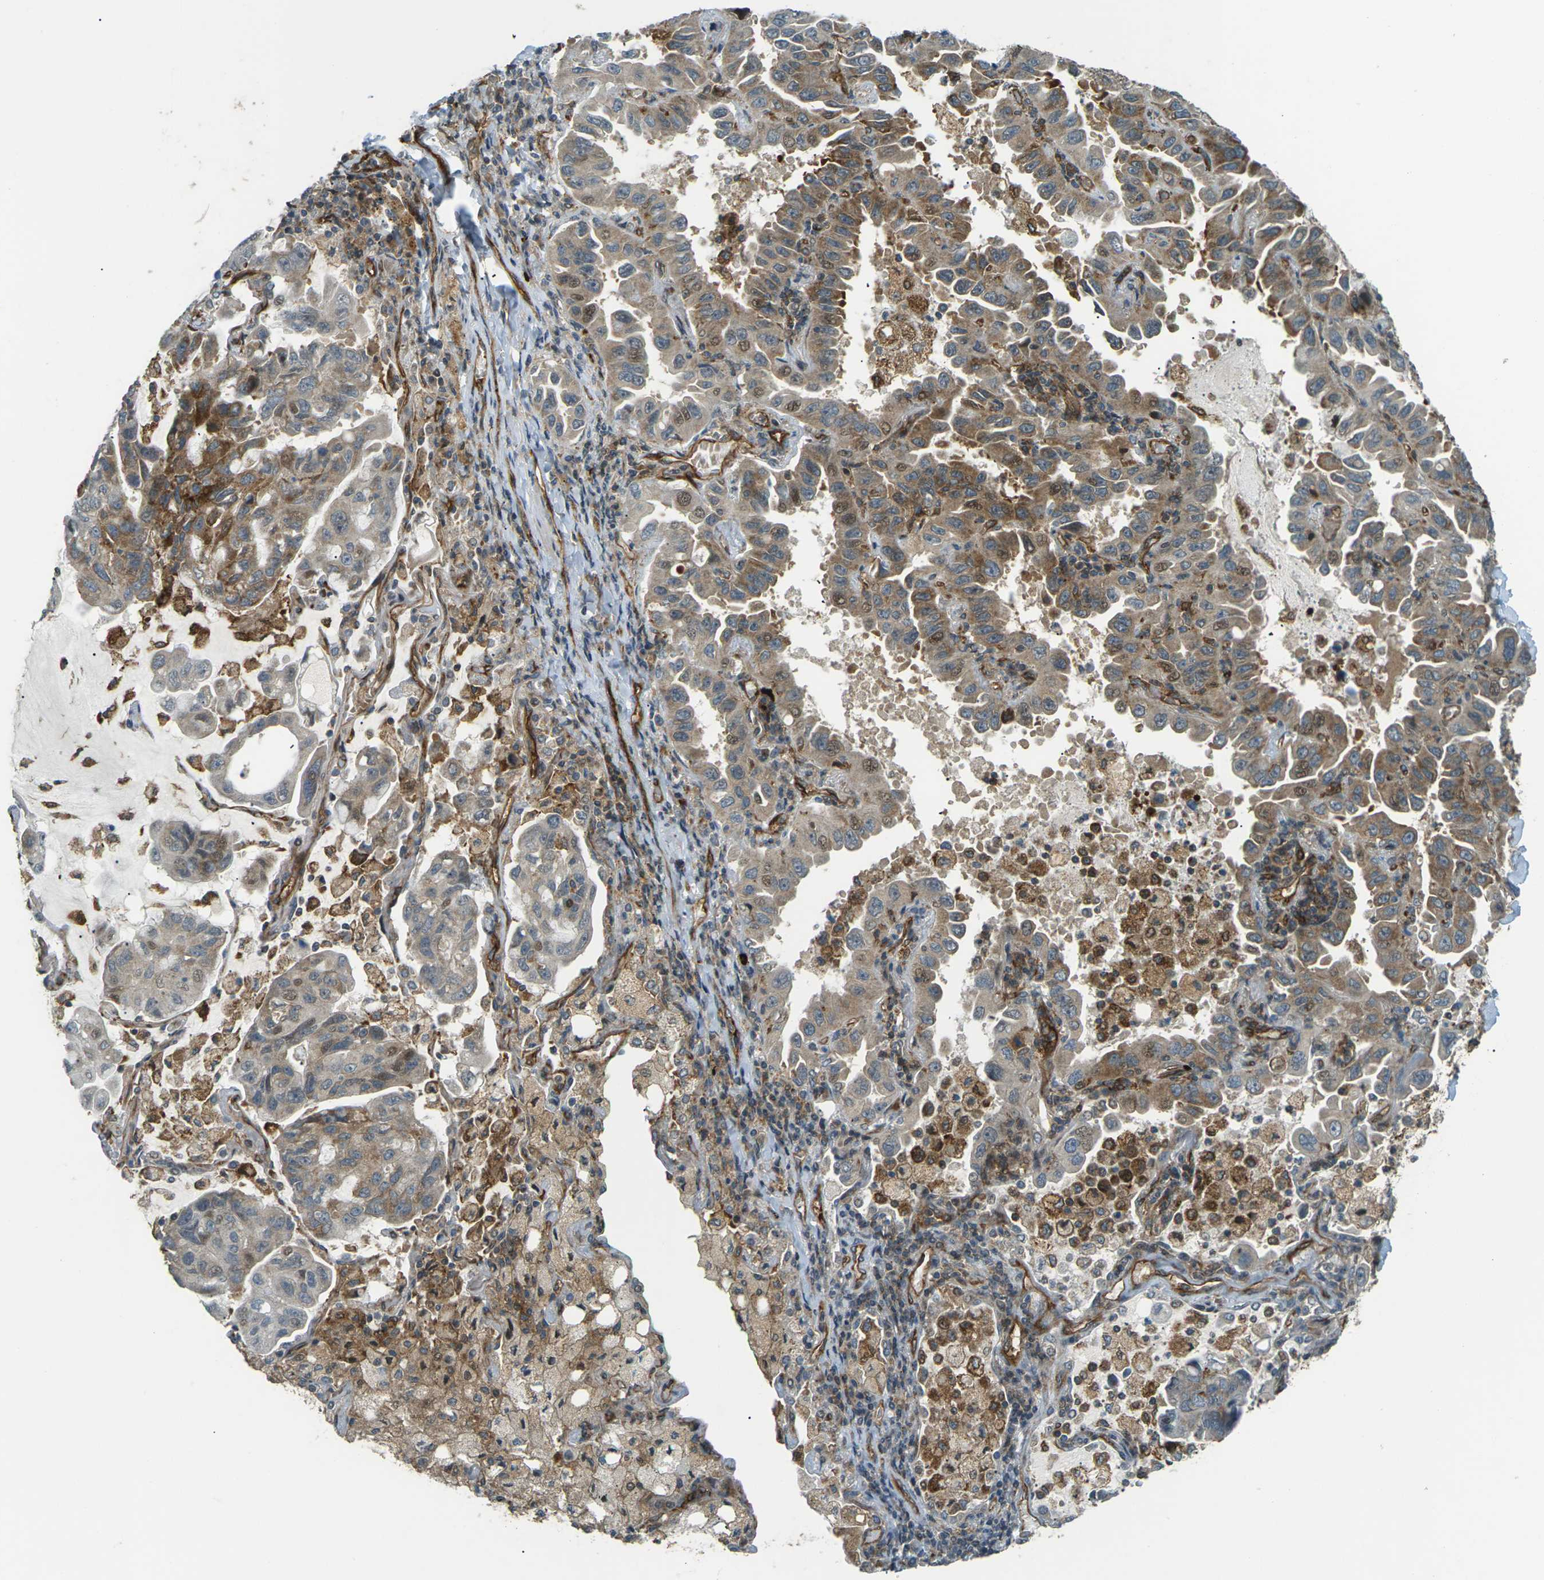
{"staining": {"intensity": "moderate", "quantity": ">75%", "location": "cytoplasmic/membranous,nuclear"}, "tissue": "lung cancer", "cell_type": "Tumor cells", "image_type": "cancer", "snomed": [{"axis": "morphology", "description": "Adenocarcinoma, NOS"}, {"axis": "topography", "description": "Lung"}], "caption": "Protein expression analysis of lung cancer reveals moderate cytoplasmic/membranous and nuclear positivity in about >75% of tumor cells.", "gene": "S1PR1", "patient": {"sex": "male", "age": 64}}